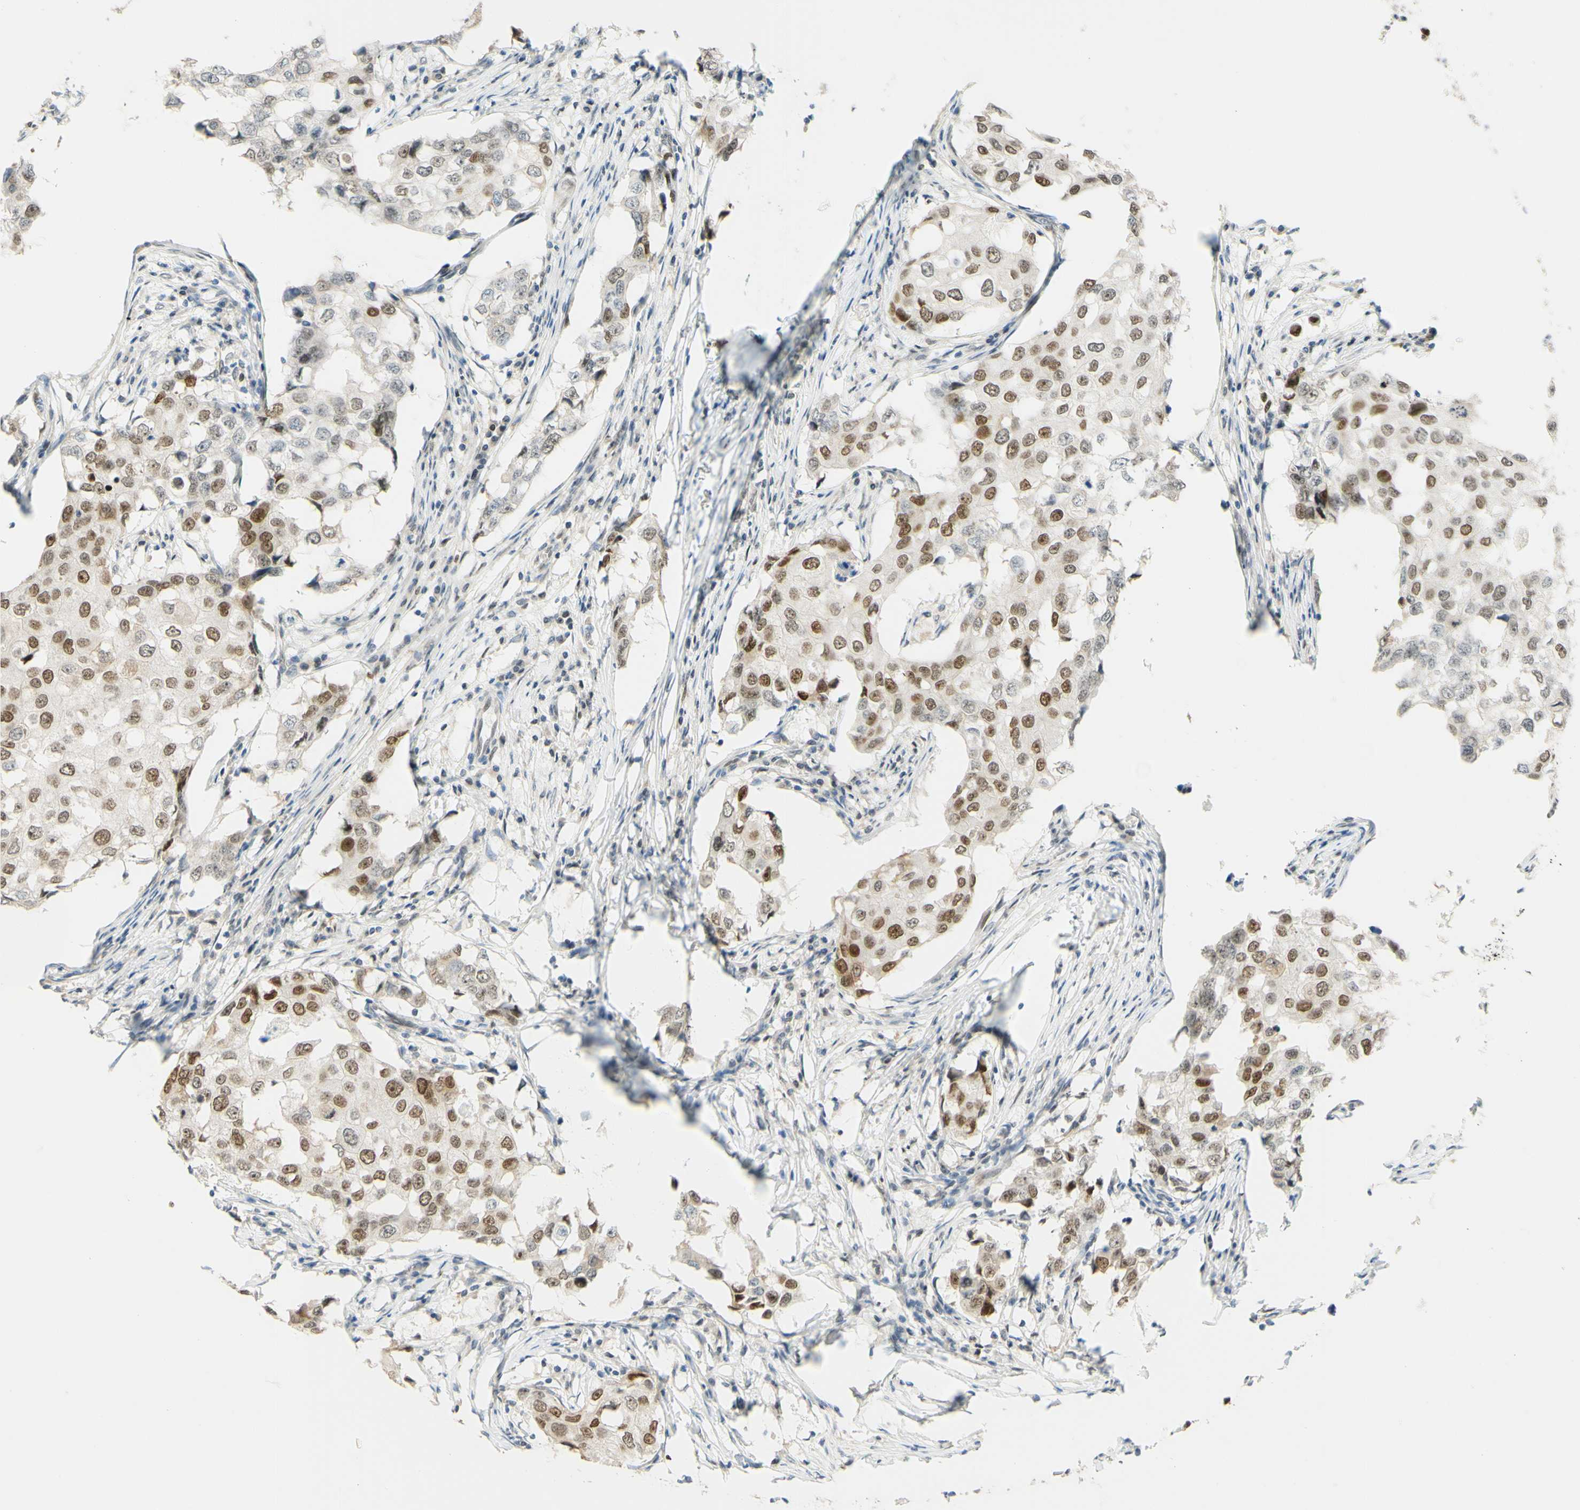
{"staining": {"intensity": "moderate", "quantity": ">75%", "location": "nuclear"}, "tissue": "breast cancer", "cell_type": "Tumor cells", "image_type": "cancer", "snomed": [{"axis": "morphology", "description": "Duct carcinoma"}, {"axis": "topography", "description": "Breast"}], "caption": "The image exhibits staining of invasive ductal carcinoma (breast), revealing moderate nuclear protein expression (brown color) within tumor cells.", "gene": "POLB", "patient": {"sex": "female", "age": 27}}